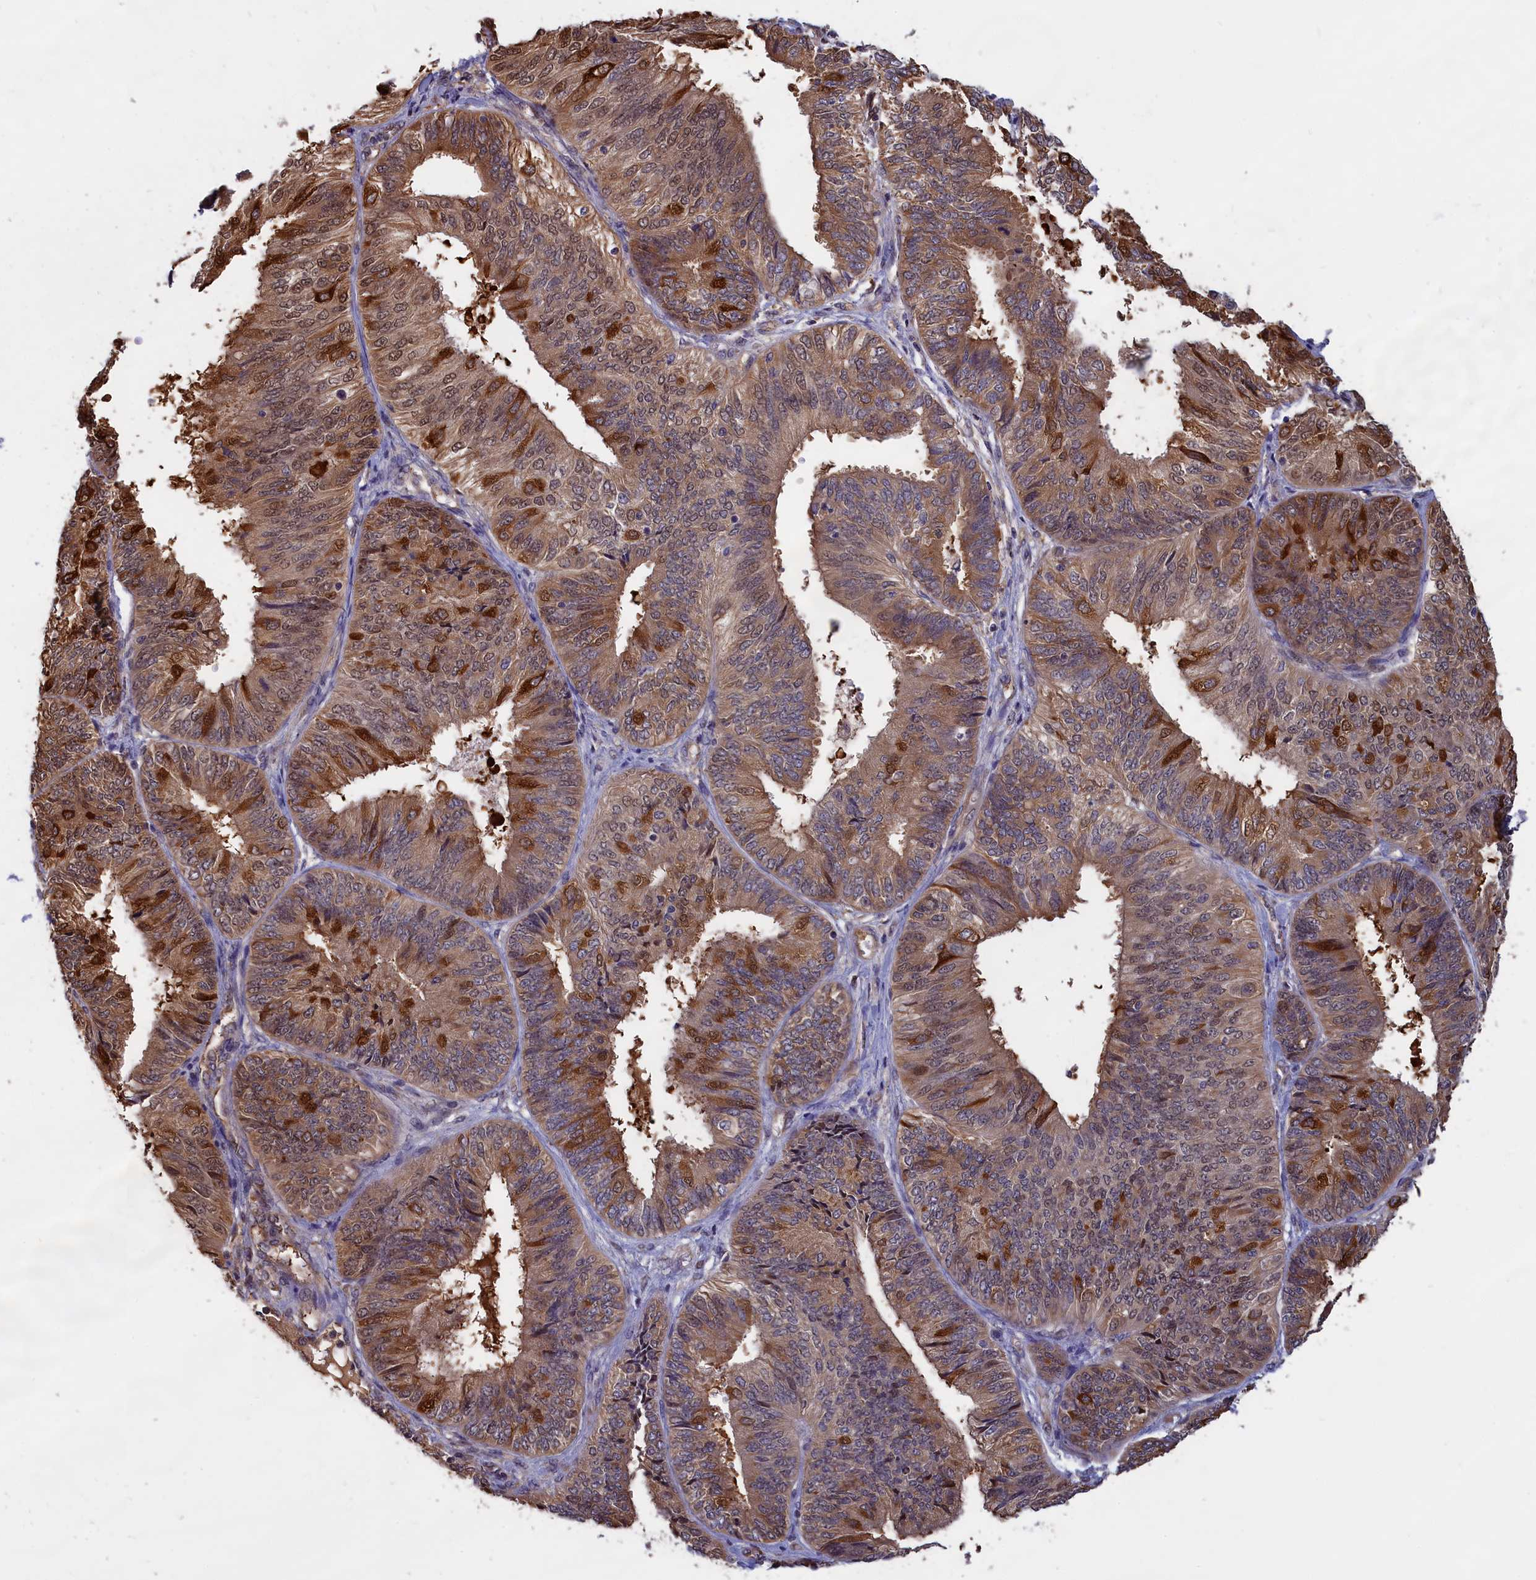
{"staining": {"intensity": "strong", "quantity": "25%-75%", "location": "cytoplasmic/membranous,nuclear"}, "tissue": "endometrial cancer", "cell_type": "Tumor cells", "image_type": "cancer", "snomed": [{"axis": "morphology", "description": "Adenocarcinoma, NOS"}, {"axis": "topography", "description": "Endometrium"}], "caption": "Human adenocarcinoma (endometrial) stained with a protein marker reveals strong staining in tumor cells.", "gene": "ABCC8", "patient": {"sex": "female", "age": 58}}